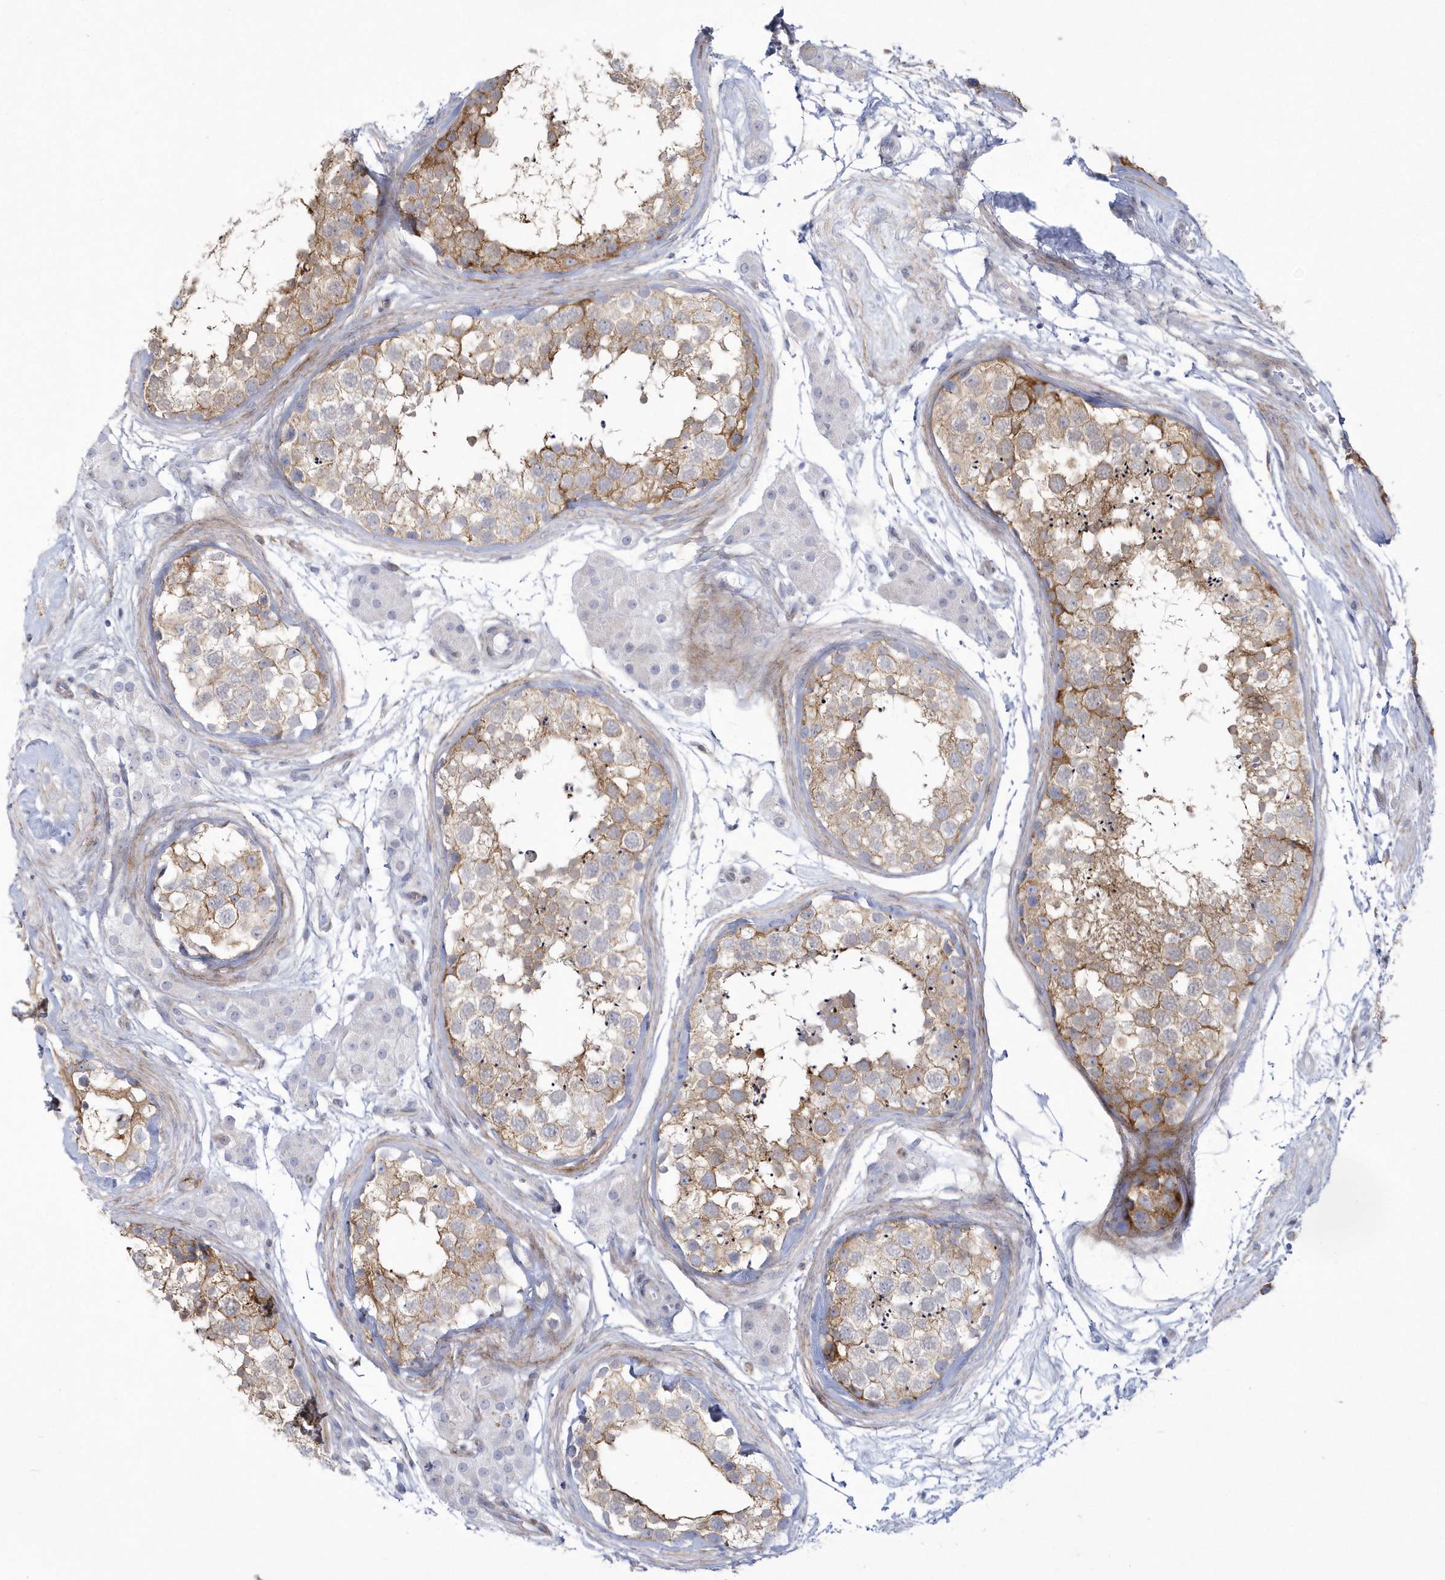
{"staining": {"intensity": "moderate", "quantity": "25%-75%", "location": "cytoplasmic/membranous"}, "tissue": "testis", "cell_type": "Cells in seminiferous ducts", "image_type": "normal", "snomed": [{"axis": "morphology", "description": "Normal tissue, NOS"}, {"axis": "topography", "description": "Testis"}], "caption": "Moderate cytoplasmic/membranous positivity for a protein is appreciated in approximately 25%-75% of cells in seminiferous ducts of normal testis using immunohistochemistry (IHC).", "gene": "WDR27", "patient": {"sex": "male", "age": 56}}